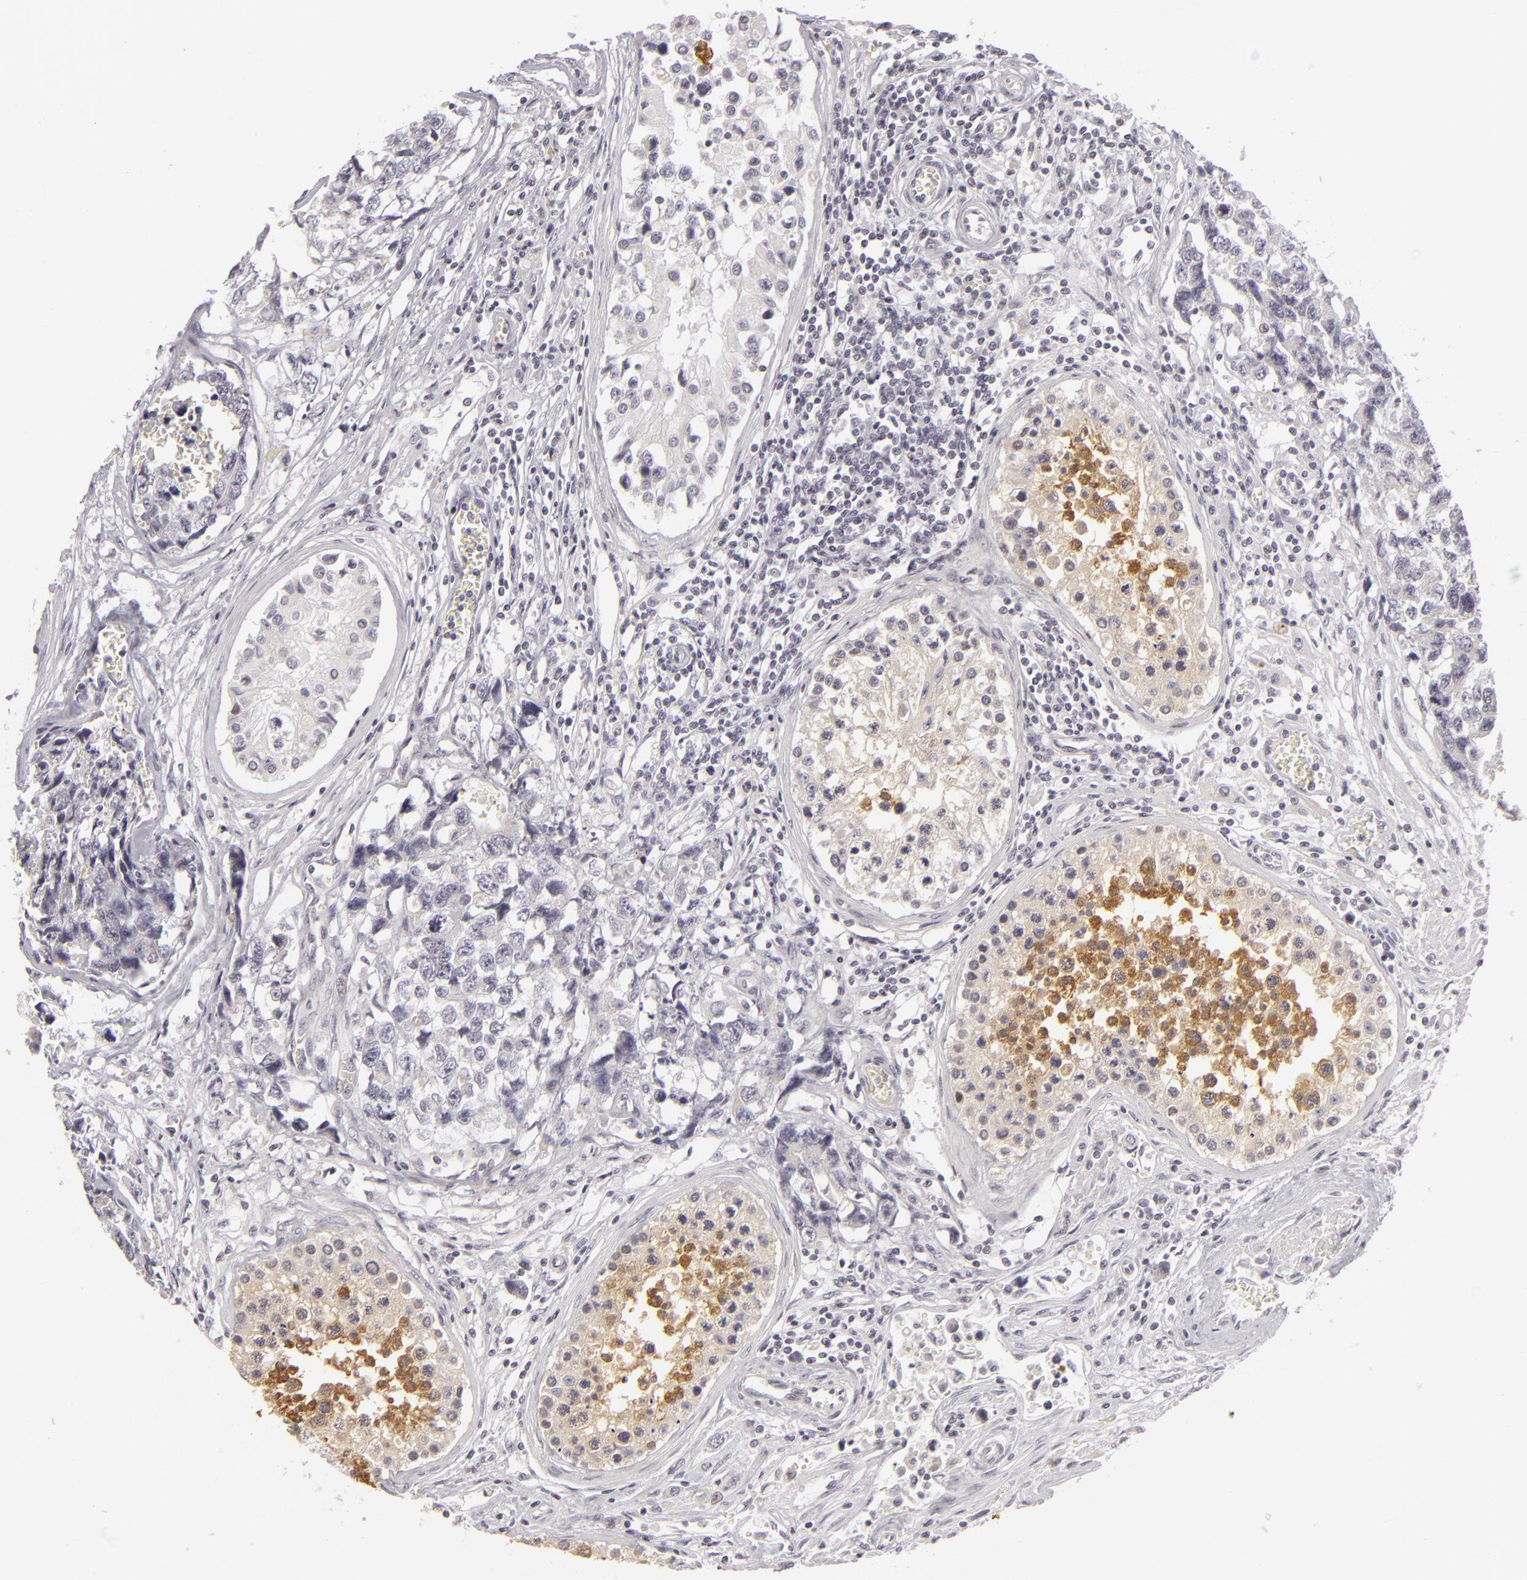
{"staining": {"intensity": "negative", "quantity": "none", "location": "none"}, "tissue": "testis cancer", "cell_type": "Tumor cells", "image_type": "cancer", "snomed": [{"axis": "morphology", "description": "Carcinoma, Embryonal, NOS"}, {"axis": "topography", "description": "Testis"}], "caption": "Micrograph shows no protein expression in tumor cells of testis cancer (embryonal carcinoma) tissue.", "gene": "SIX1", "patient": {"sex": "male", "age": 31}}